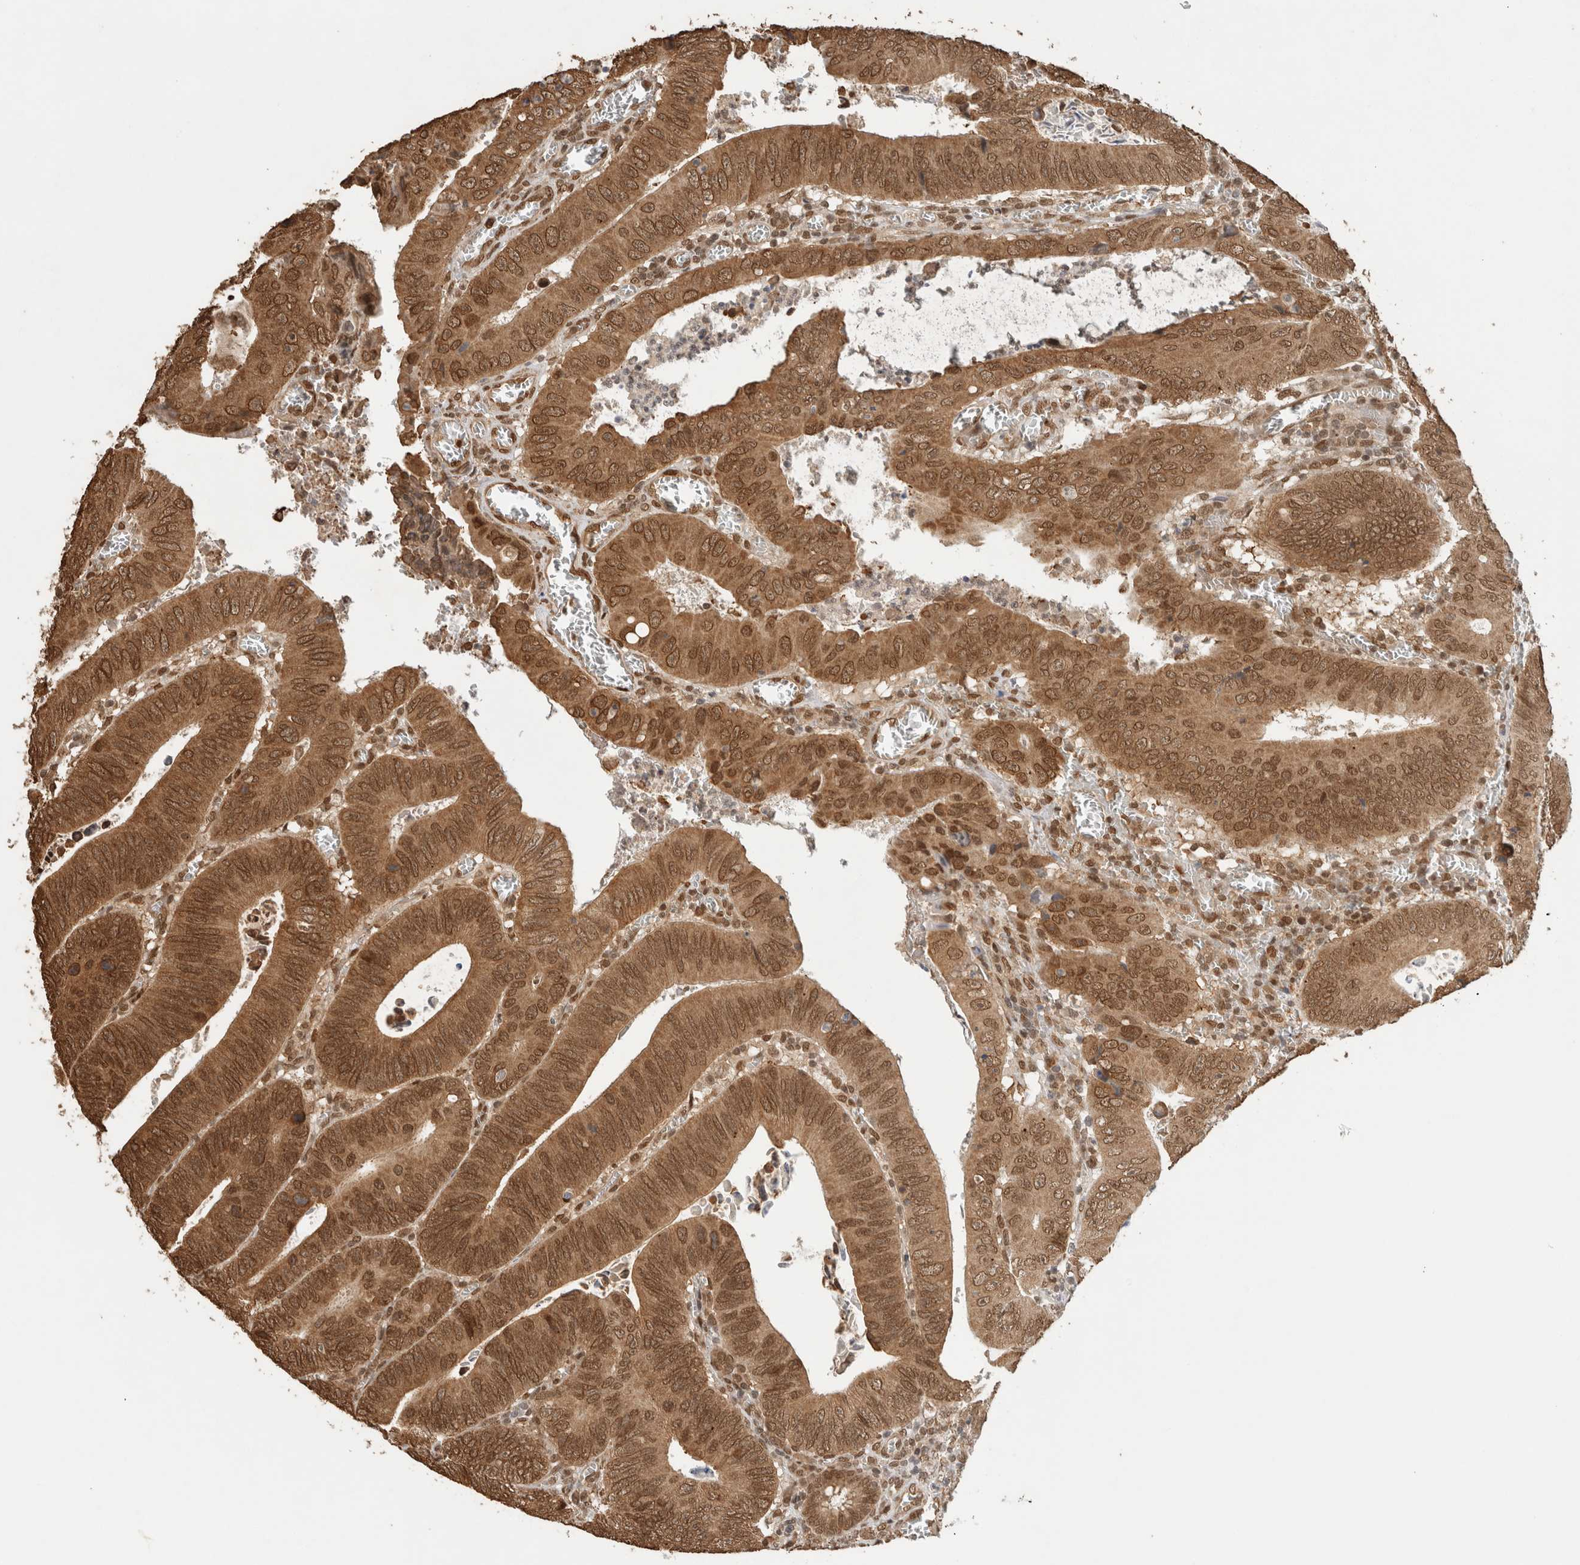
{"staining": {"intensity": "moderate", "quantity": ">75%", "location": "cytoplasmic/membranous,nuclear"}, "tissue": "colorectal cancer", "cell_type": "Tumor cells", "image_type": "cancer", "snomed": [{"axis": "morphology", "description": "Inflammation, NOS"}, {"axis": "morphology", "description": "Adenocarcinoma, NOS"}, {"axis": "topography", "description": "Colon"}], "caption": "Immunohistochemistry (IHC) histopathology image of adenocarcinoma (colorectal) stained for a protein (brown), which reveals medium levels of moderate cytoplasmic/membranous and nuclear staining in about >75% of tumor cells.", "gene": "C1orf21", "patient": {"sex": "male", "age": 72}}